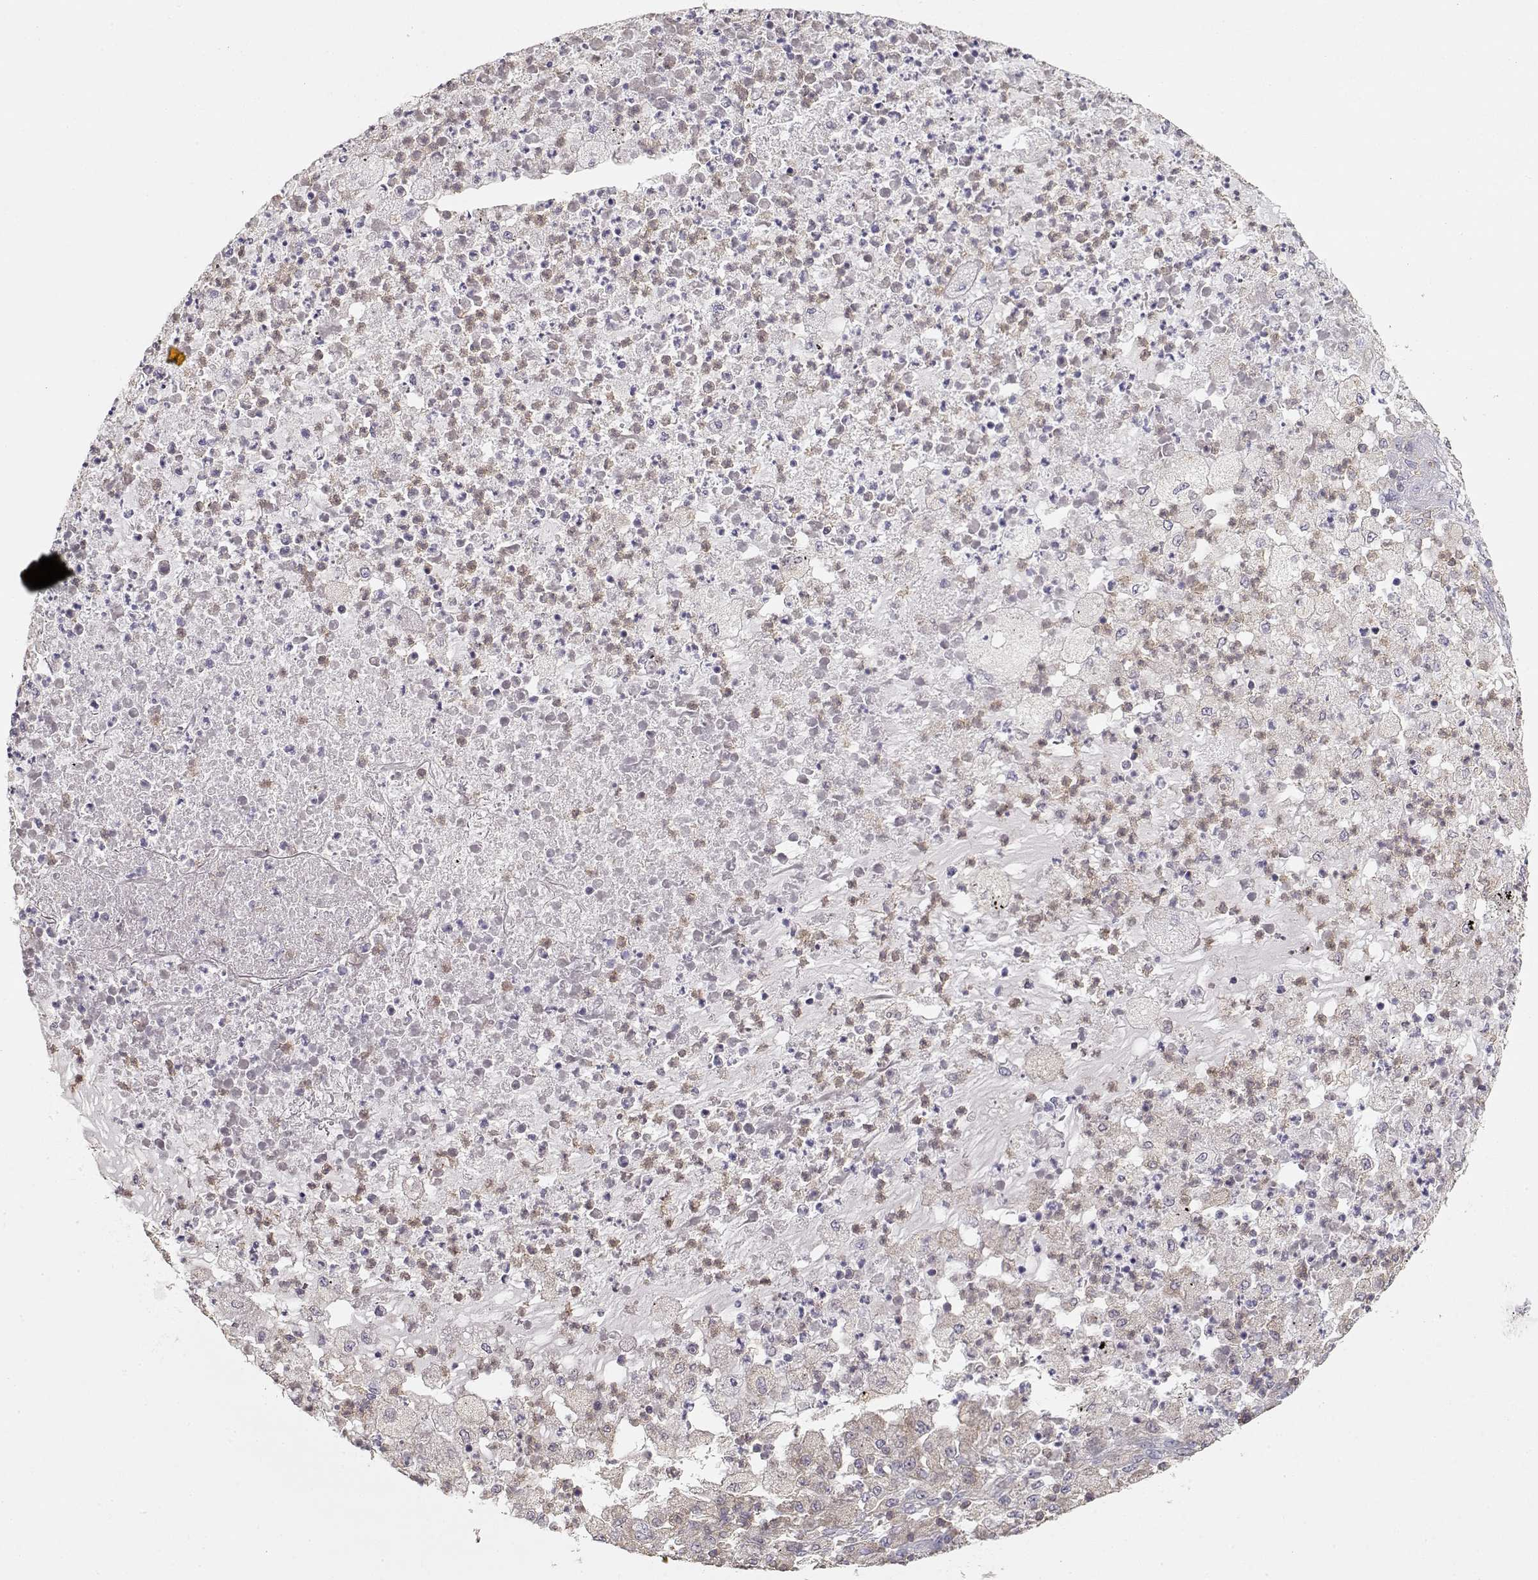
{"staining": {"intensity": "negative", "quantity": "none", "location": "none"}, "tissue": "lung cancer", "cell_type": "Tumor cells", "image_type": "cancer", "snomed": [{"axis": "morphology", "description": "Adenocarcinoma, NOS"}, {"axis": "topography", "description": "Lung"}], "caption": "High magnification brightfield microscopy of lung adenocarcinoma stained with DAB (3,3'-diaminobenzidine) (brown) and counterstained with hematoxylin (blue): tumor cells show no significant positivity.", "gene": "VAV1", "patient": {"sex": "female", "age": 73}}